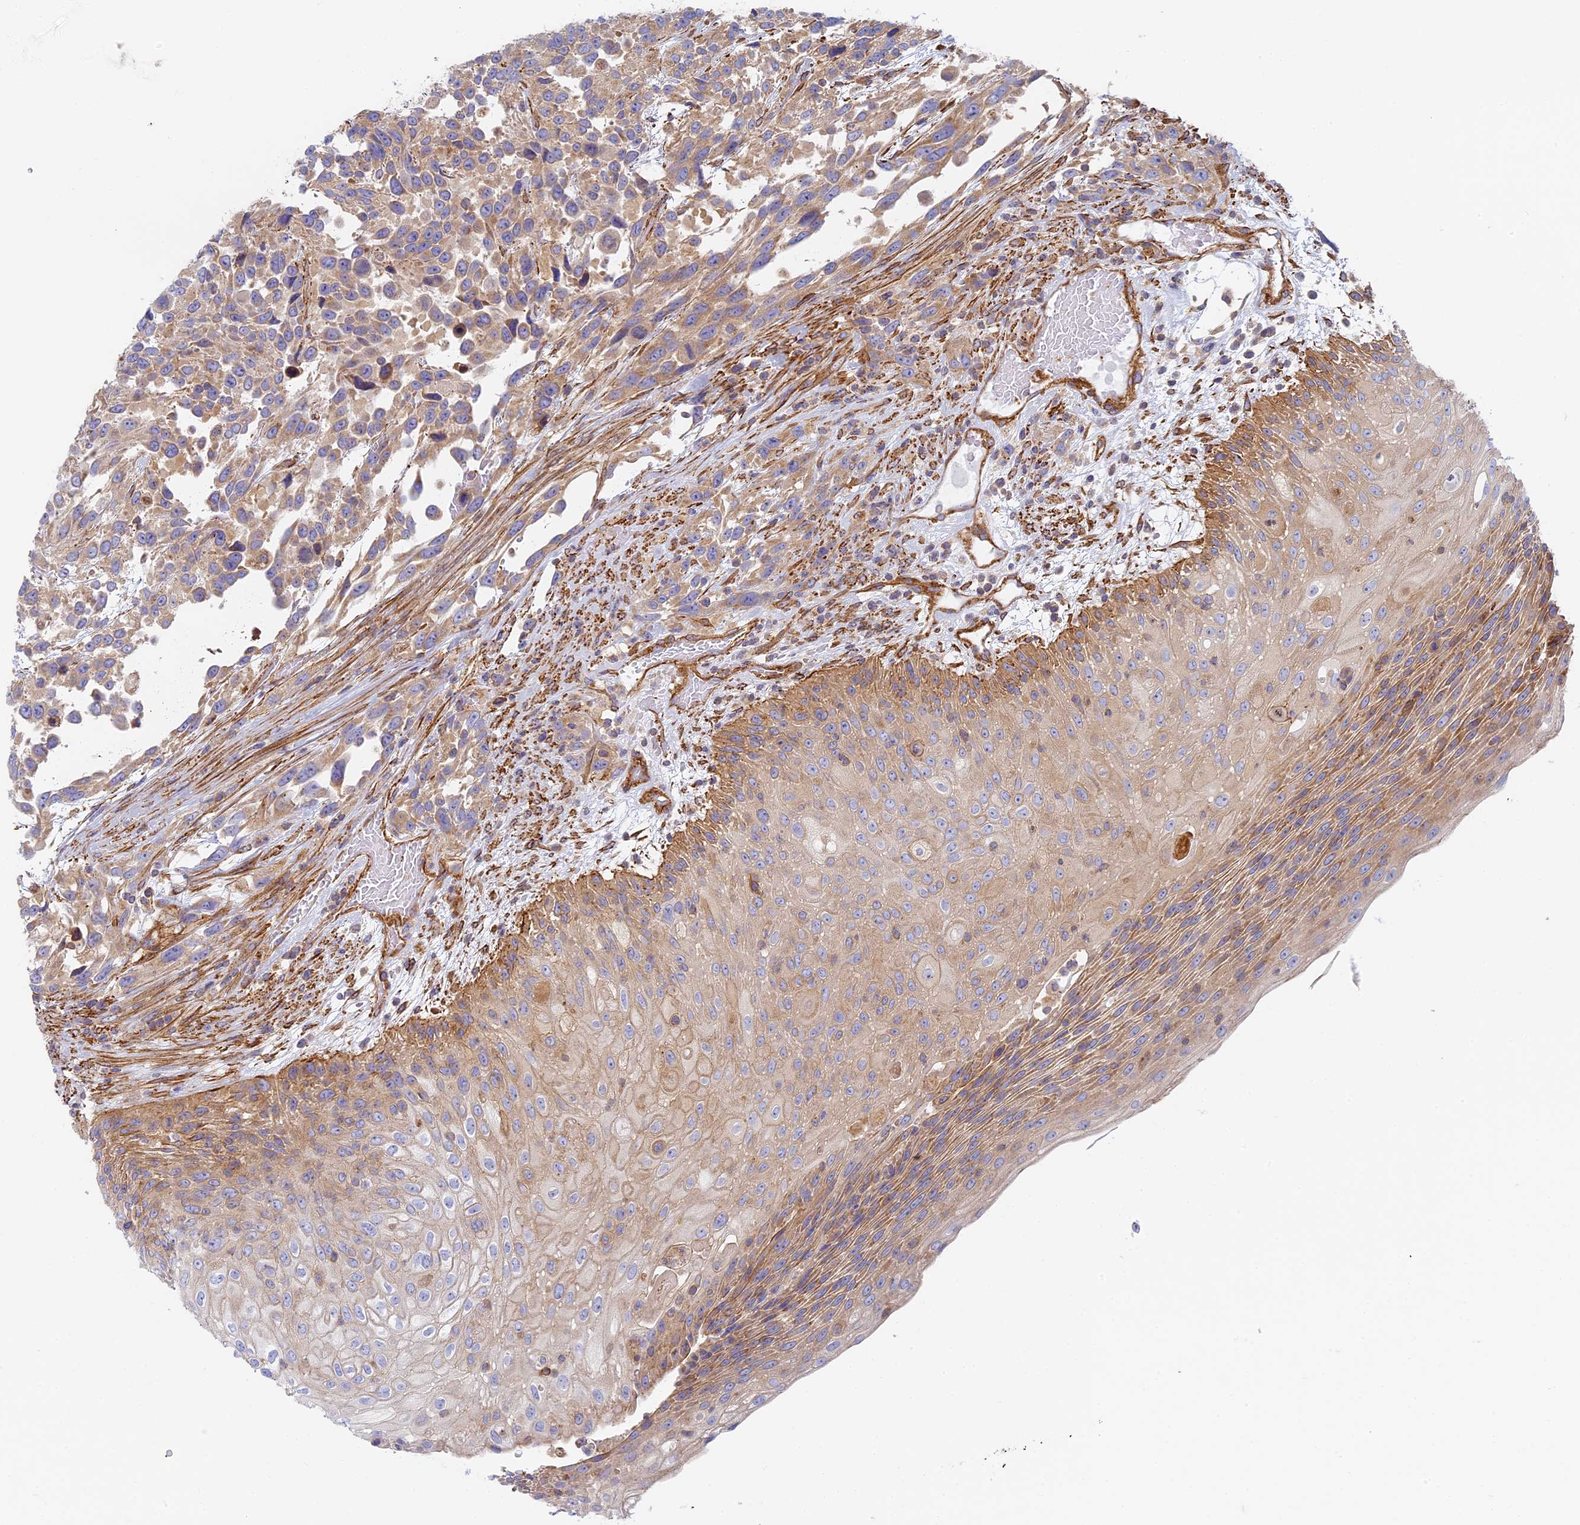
{"staining": {"intensity": "weak", "quantity": ">75%", "location": "cytoplasmic/membranous"}, "tissue": "urothelial cancer", "cell_type": "Tumor cells", "image_type": "cancer", "snomed": [{"axis": "morphology", "description": "Urothelial carcinoma, High grade"}, {"axis": "topography", "description": "Urinary bladder"}], "caption": "Human urothelial cancer stained with a brown dye shows weak cytoplasmic/membranous positive staining in about >75% of tumor cells.", "gene": "DDA1", "patient": {"sex": "female", "age": 70}}